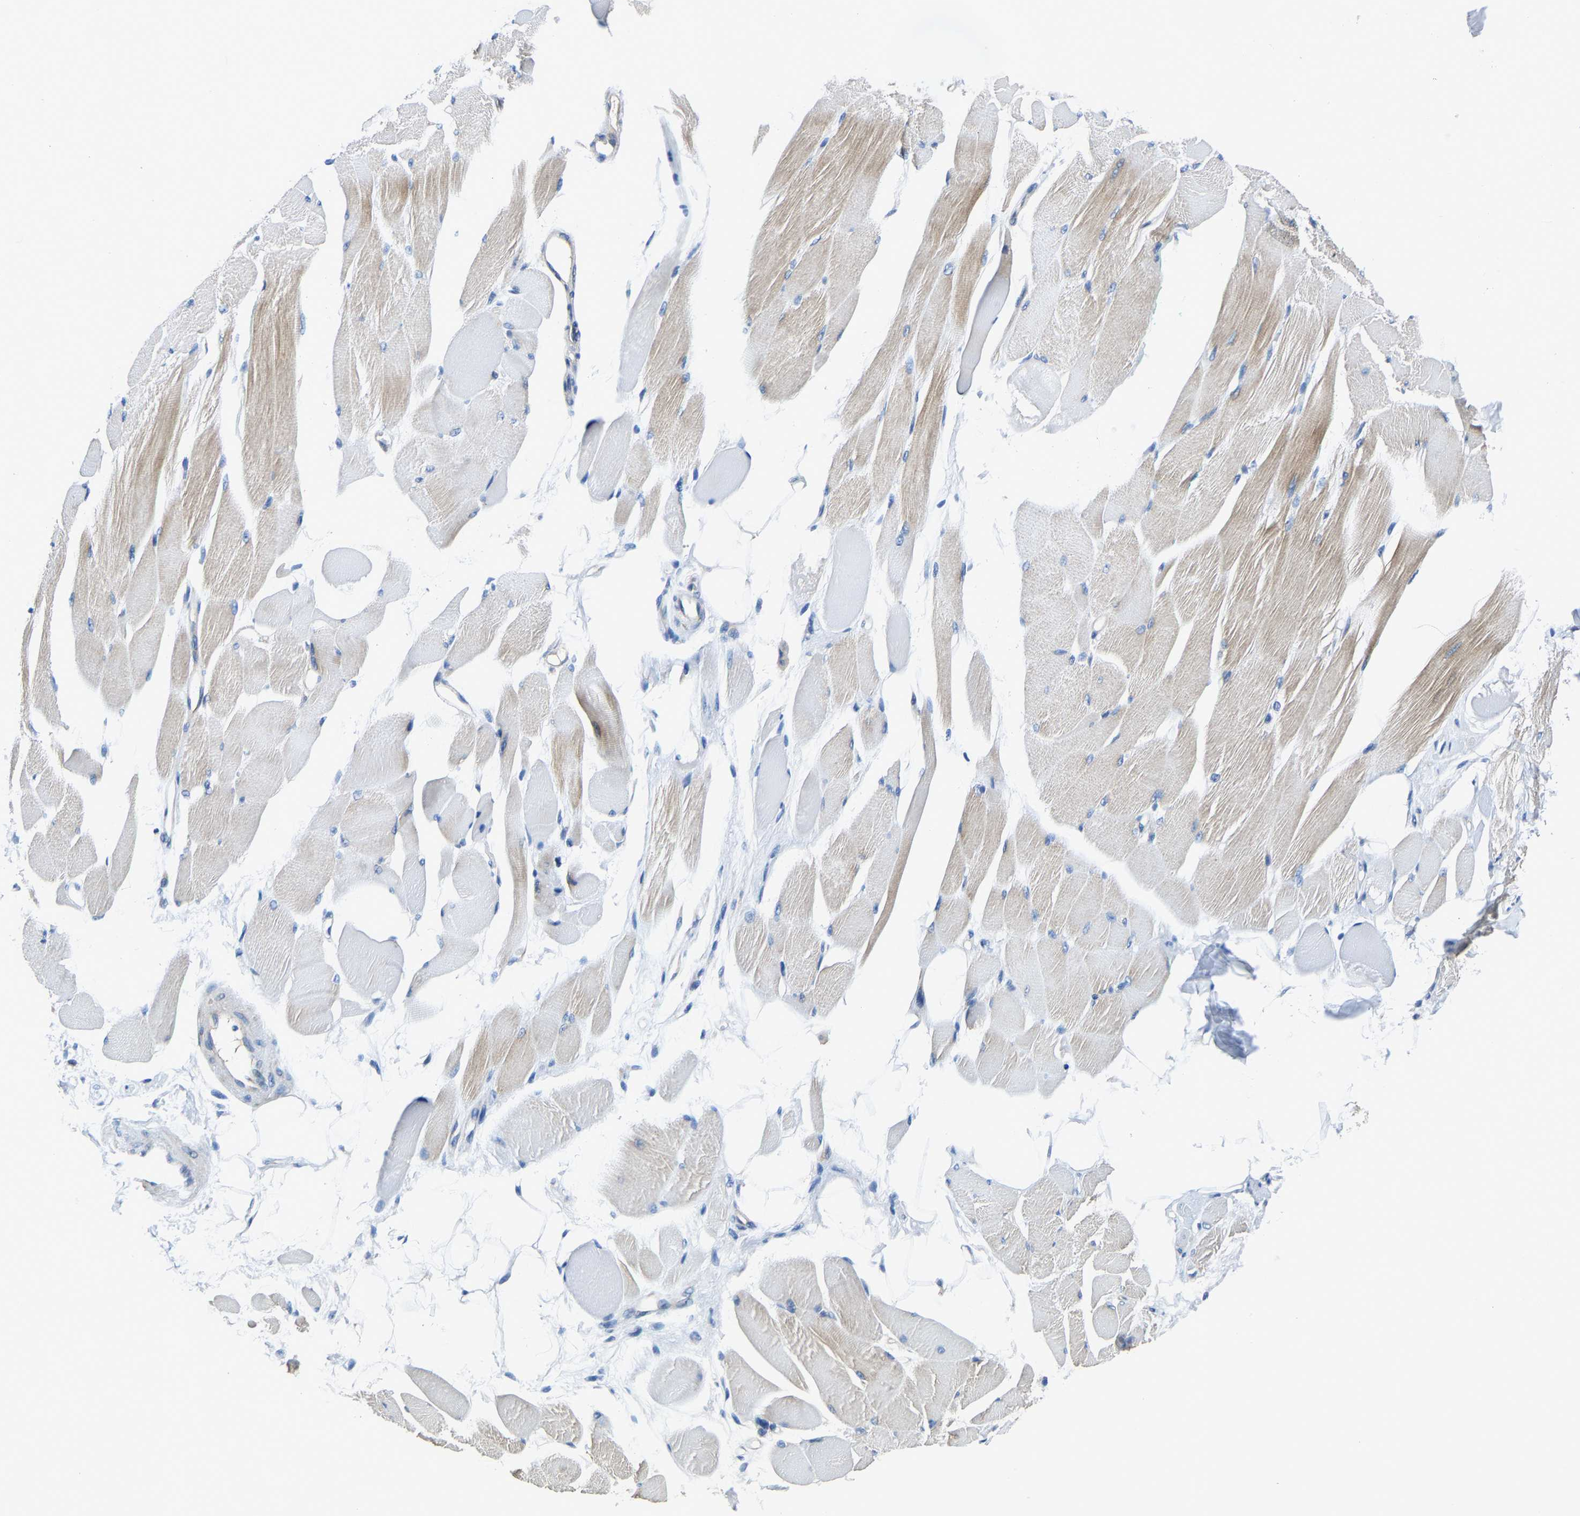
{"staining": {"intensity": "weak", "quantity": "25%-75%", "location": "cytoplasmic/membranous"}, "tissue": "skeletal muscle", "cell_type": "Myocytes", "image_type": "normal", "snomed": [{"axis": "morphology", "description": "Normal tissue, NOS"}, {"axis": "topography", "description": "Skeletal muscle"}, {"axis": "topography", "description": "Peripheral nerve tissue"}], "caption": "A brown stain shows weak cytoplasmic/membranous staining of a protein in myocytes of benign human skeletal muscle. (DAB (3,3'-diaminobenzidine) IHC, brown staining for protein, blue staining for nuclei).", "gene": "G3BP2", "patient": {"sex": "female", "age": 84}}